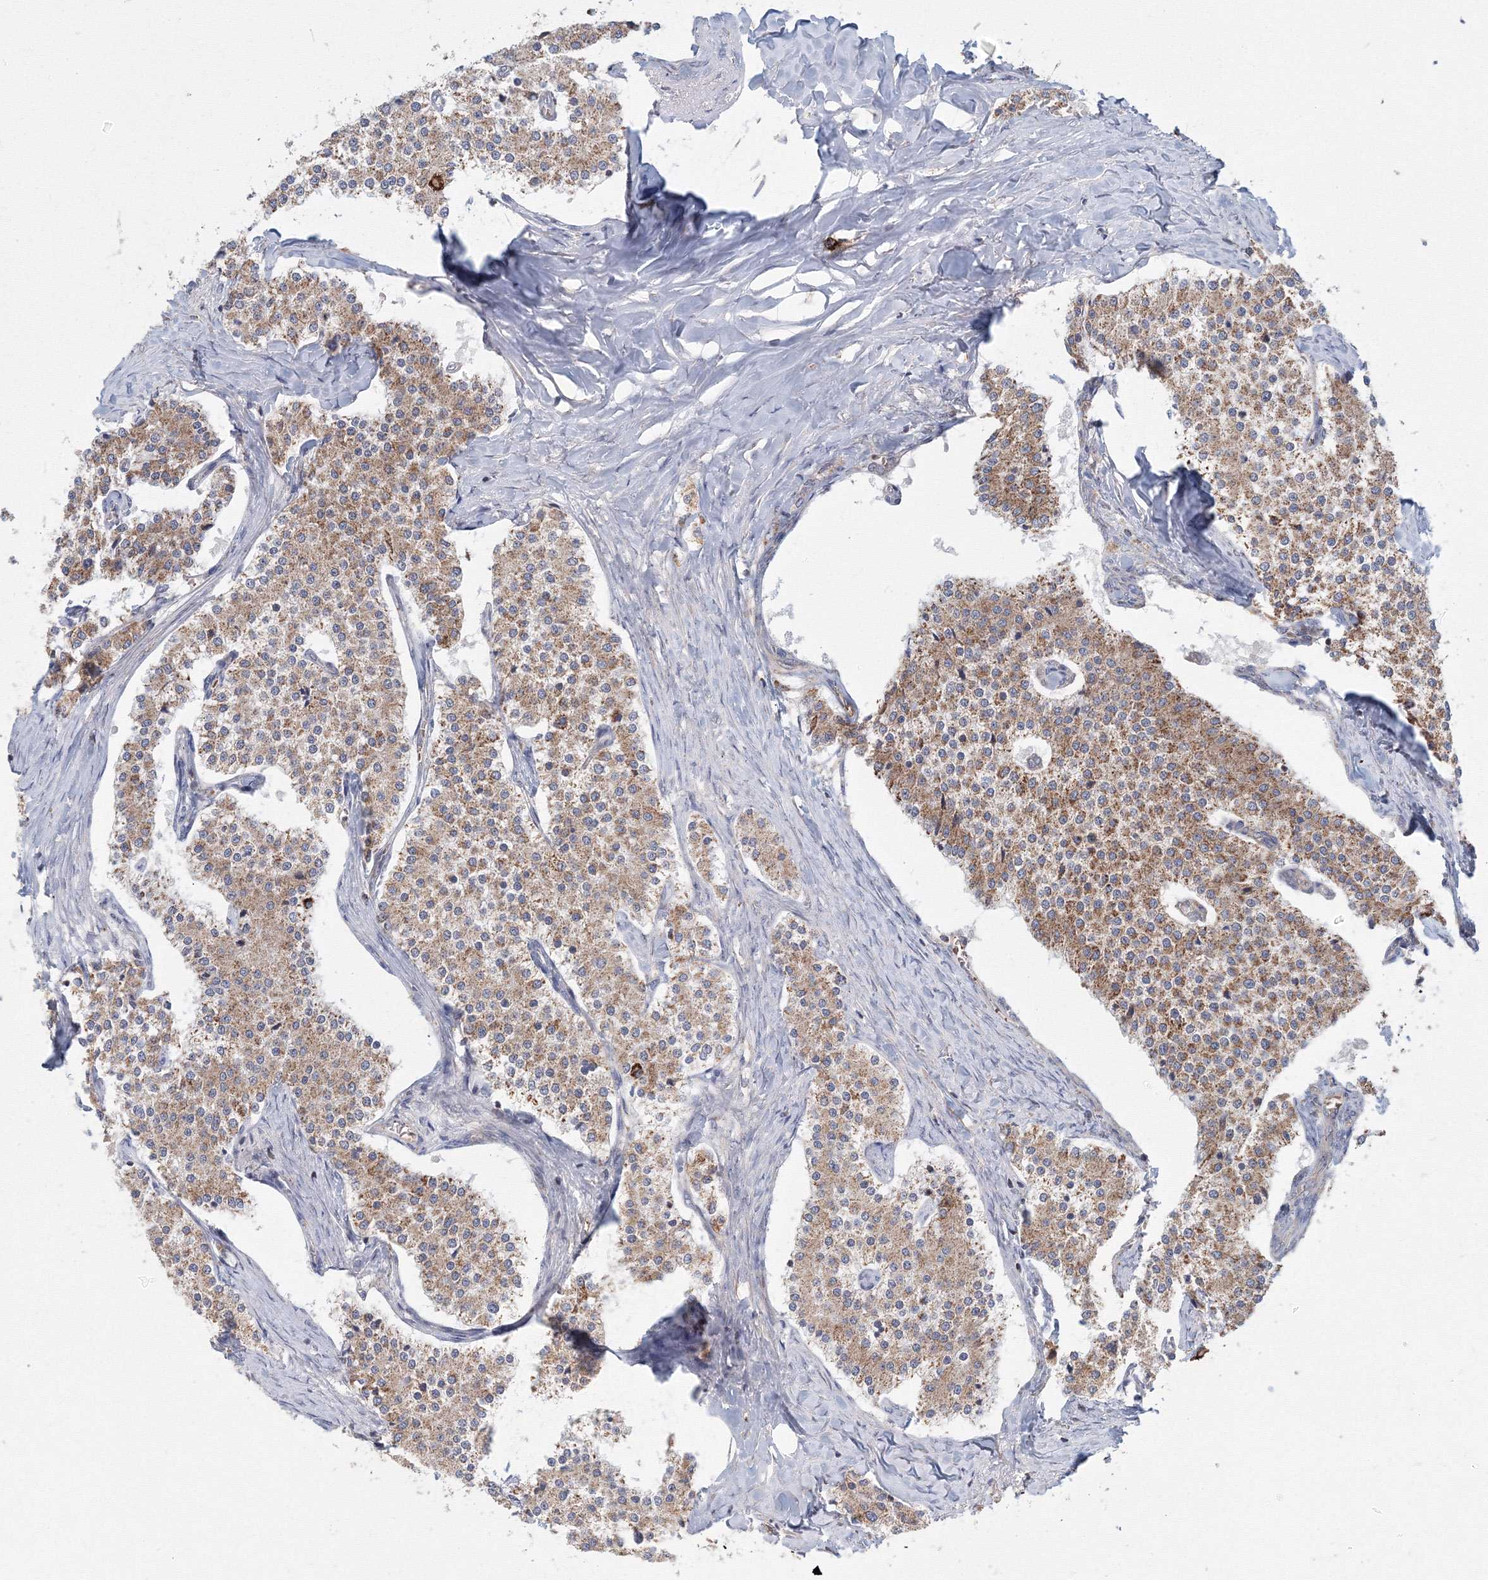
{"staining": {"intensity": "moderate", "quantity": ">75%", "location": "cytoplasmic/membranous"}, "tissue": "carcinoid", "cell_type": "Tumor cells", "image_type": "cancer", "snomed": [{"axis": "morphology", "description": "Carcinoid, malignant, NOS"}, {"axis": "topography", "description": "Colon"}], "caption": "Tumor cells show moderate cytoplasmic/membranous staining in about >75% of cells in carcinoid (malignant).", "gene": "GRPEL1", "patient": {"sex": "female", "age": 52}}